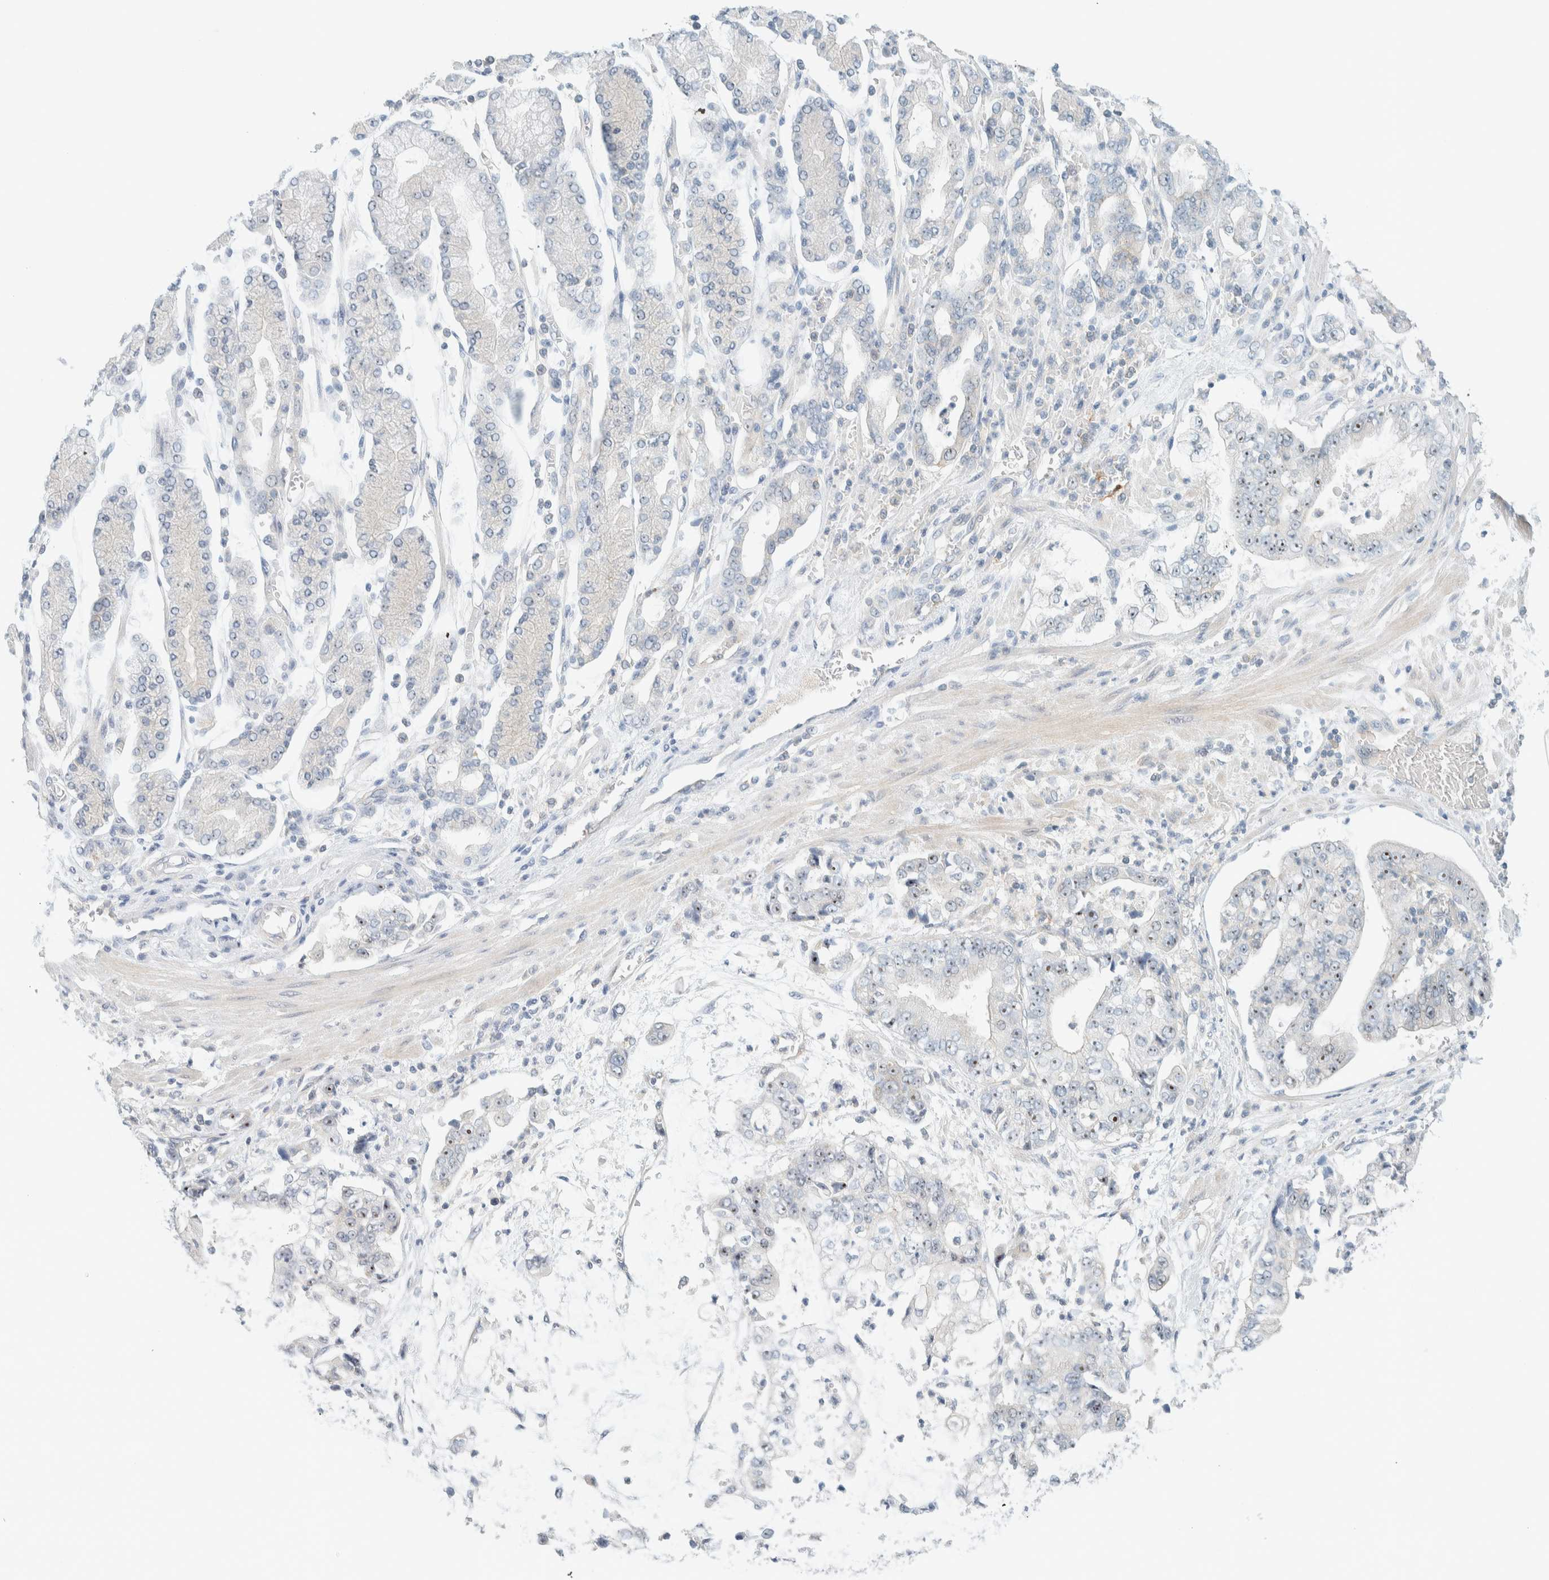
{"staining": {"intensity": "moderate", "quantity": "<25%", "location": "nuclear"}, "tissue": "stomach cancer", "cell_type": "Tumor cells", "image_type": "cancer", "snomed": [{"axis": "morphology", "description": "Adenocarcinoma, NOS"}, {"axis": "topography", "description": "Stomach"}], "caption": "A low amount of moderate nuclear positivity is identified in about <25% of tumor cells in stomach cancer (adenocarcinoma) tissue.", "gene": "NDE1", "patient": {"sex": "male", "age": 76}}